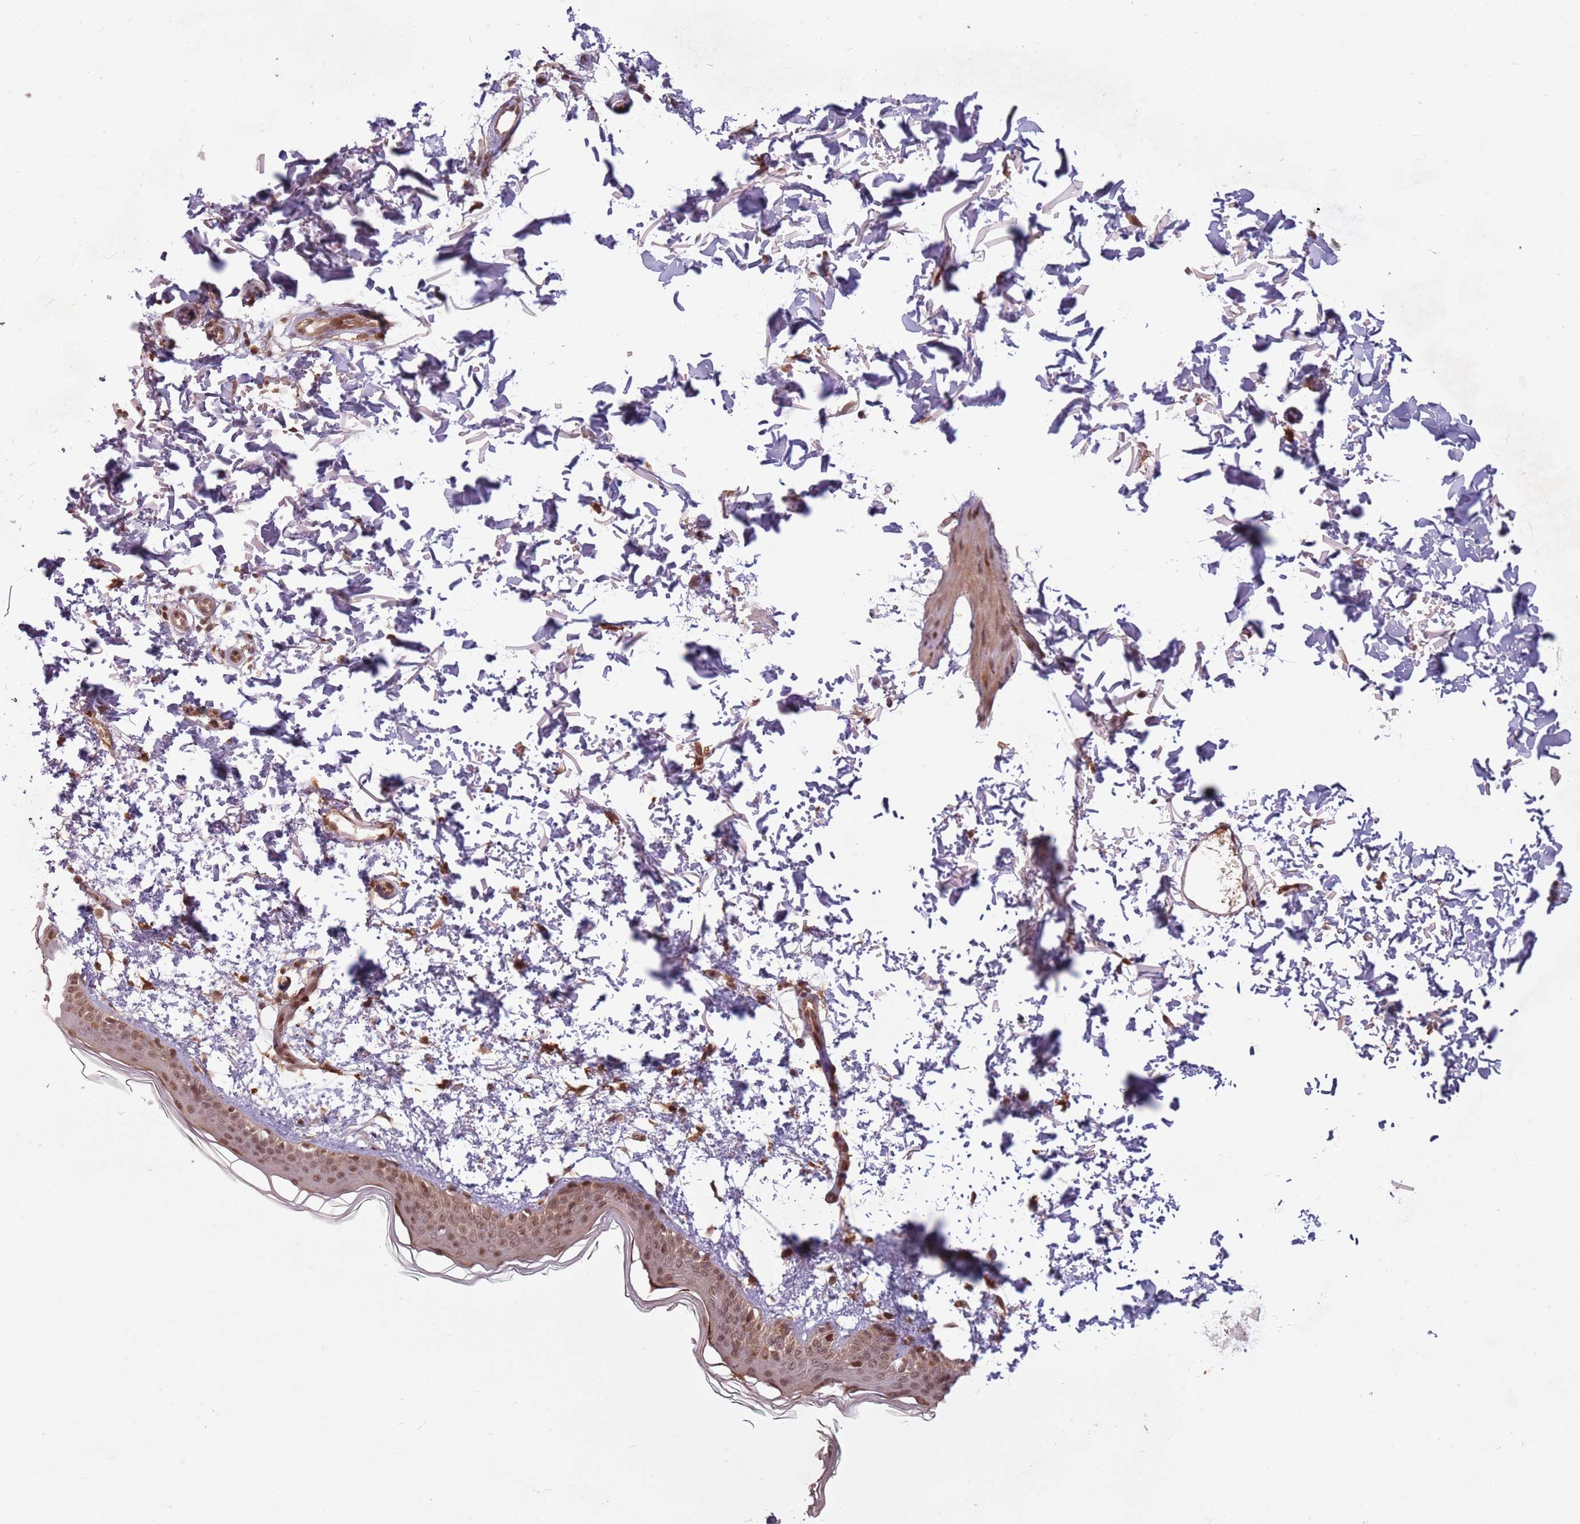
{"staining": {"intensity": "moderate", "quantity": ">75%", "location": "cytoplasmic/membranous,nuclear"}, "tissue": "skin", "cell_type": "Fibroblasts", "image_type": "normal", "snomed": [{"axis": "morphology", "description": "Normal tissue, NOS"}, {"axis": "topography", "description": "Skin"}], "caption": "Protein analysis of unremarkable skin reveals moderate cytoplasmic/membranous,nuclear expression in approximately >75% of fibroblasts. (DAB = brown stain, brightfield microscopy at high magnification).", "gene": "ADAMTS3", "patient": {"sex": "male", "age": 66}}